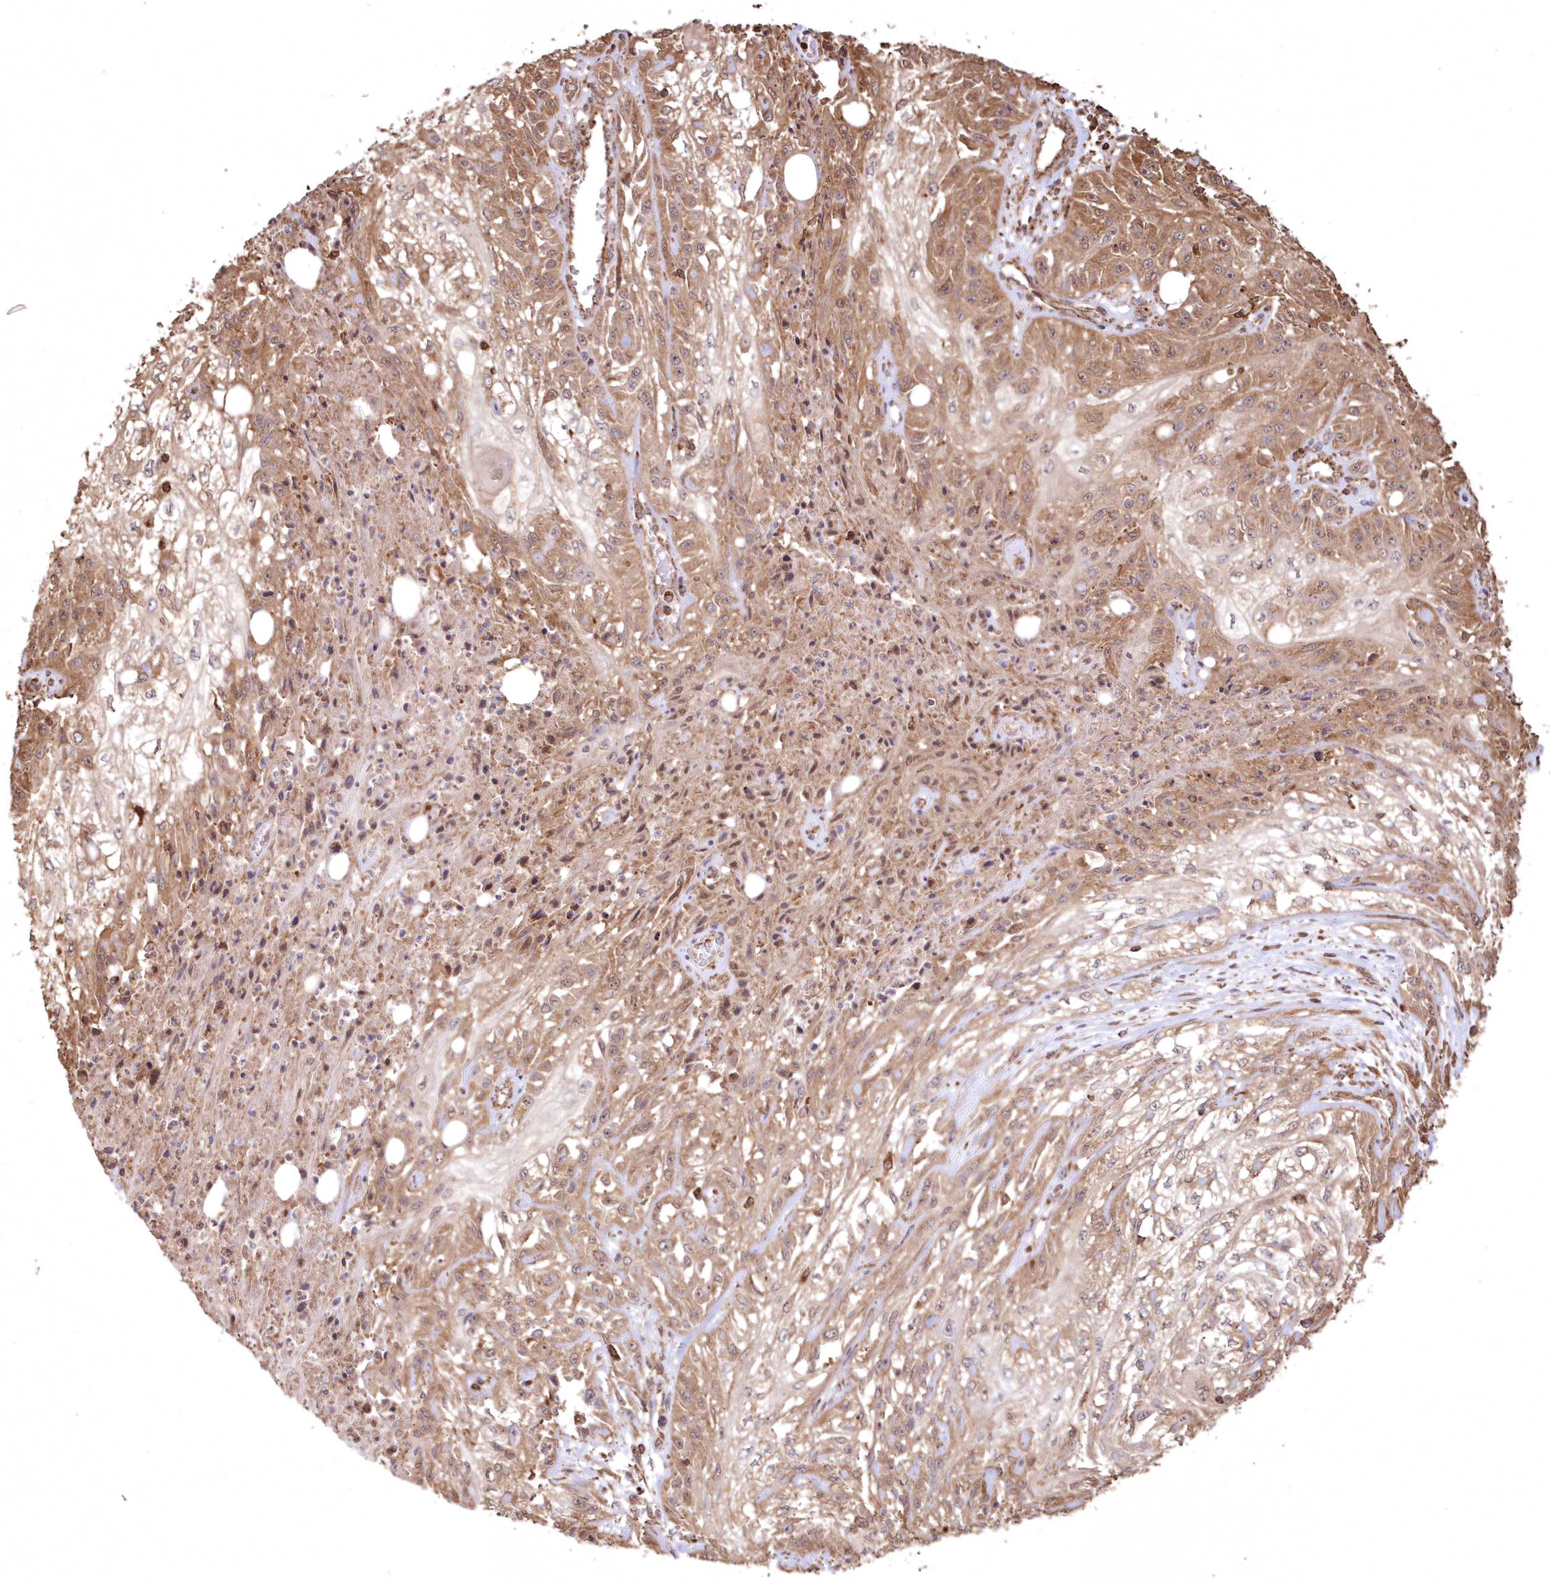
{"staining": {"intensity": "moderate", "quantity": ">75%", "location": "cytoplasmic/membranous"}, "tissue": "skin cancer", "cell_type": "Tumor cells", "image_type": "cancer", "snomed": [{"axis": "morphology", "description": "Squamous cell carcinoma, NOS"}, {"axis": "morphology", "description": "Squamous cell carcinoma, metastatic, NOS"}, {"axis": "topography", "description": "Skin"}, {"axis": "topography", "description": "Lymph node"}], "caption": "DAB (3,3'-diaminobenzidine) immunohistochemical staining of human skin cancer (squamous cell carcinoma) reveals moderate cytoplasmic/membranous protein expression in approximately >75% of tumor cells.", "gene": "TMEM139", "patient": {"sex": "male", "age": 75}}